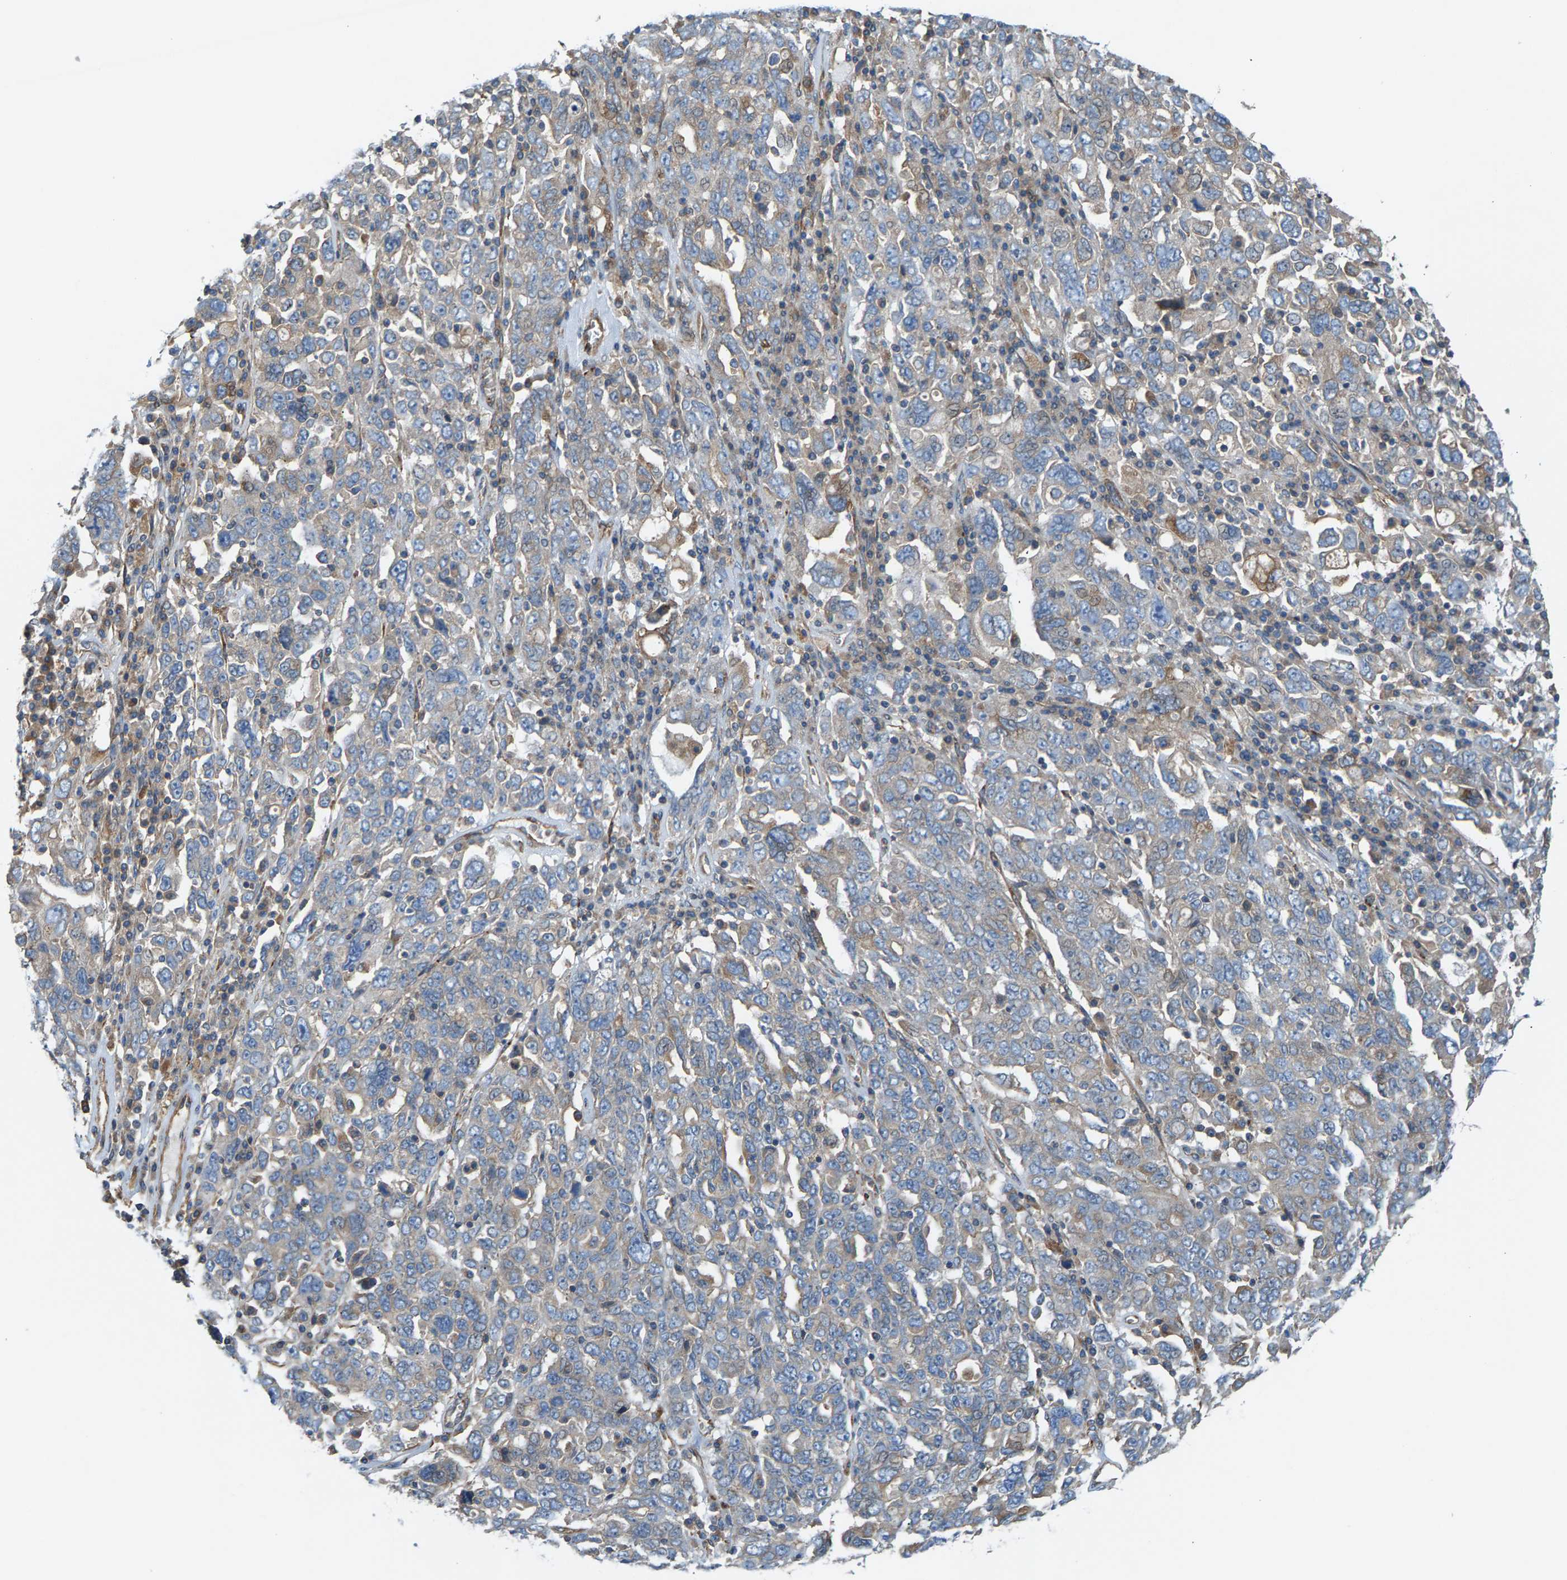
{"staining": {"intensity": "negative", "quantity": "none", "location": "none"}, "tissue": "ovarian cancer", "cell_type": "Tumor cells", "image_type": "cancer", "snomed": [{"axis": "morphology", "description": "Carcinoma, endometroid"}, {"axis": "topography", "description": "Ovary"}], "caption": "This histopathology image is of ovarian cancer (endometroid carcinoma) stained with IHC to label a protein in brown with the nuclei are counter-stained blue. There is no positivity in tumor cells.", "gene": "PDCL", "patient": {"sex": "female", "age": 62}}